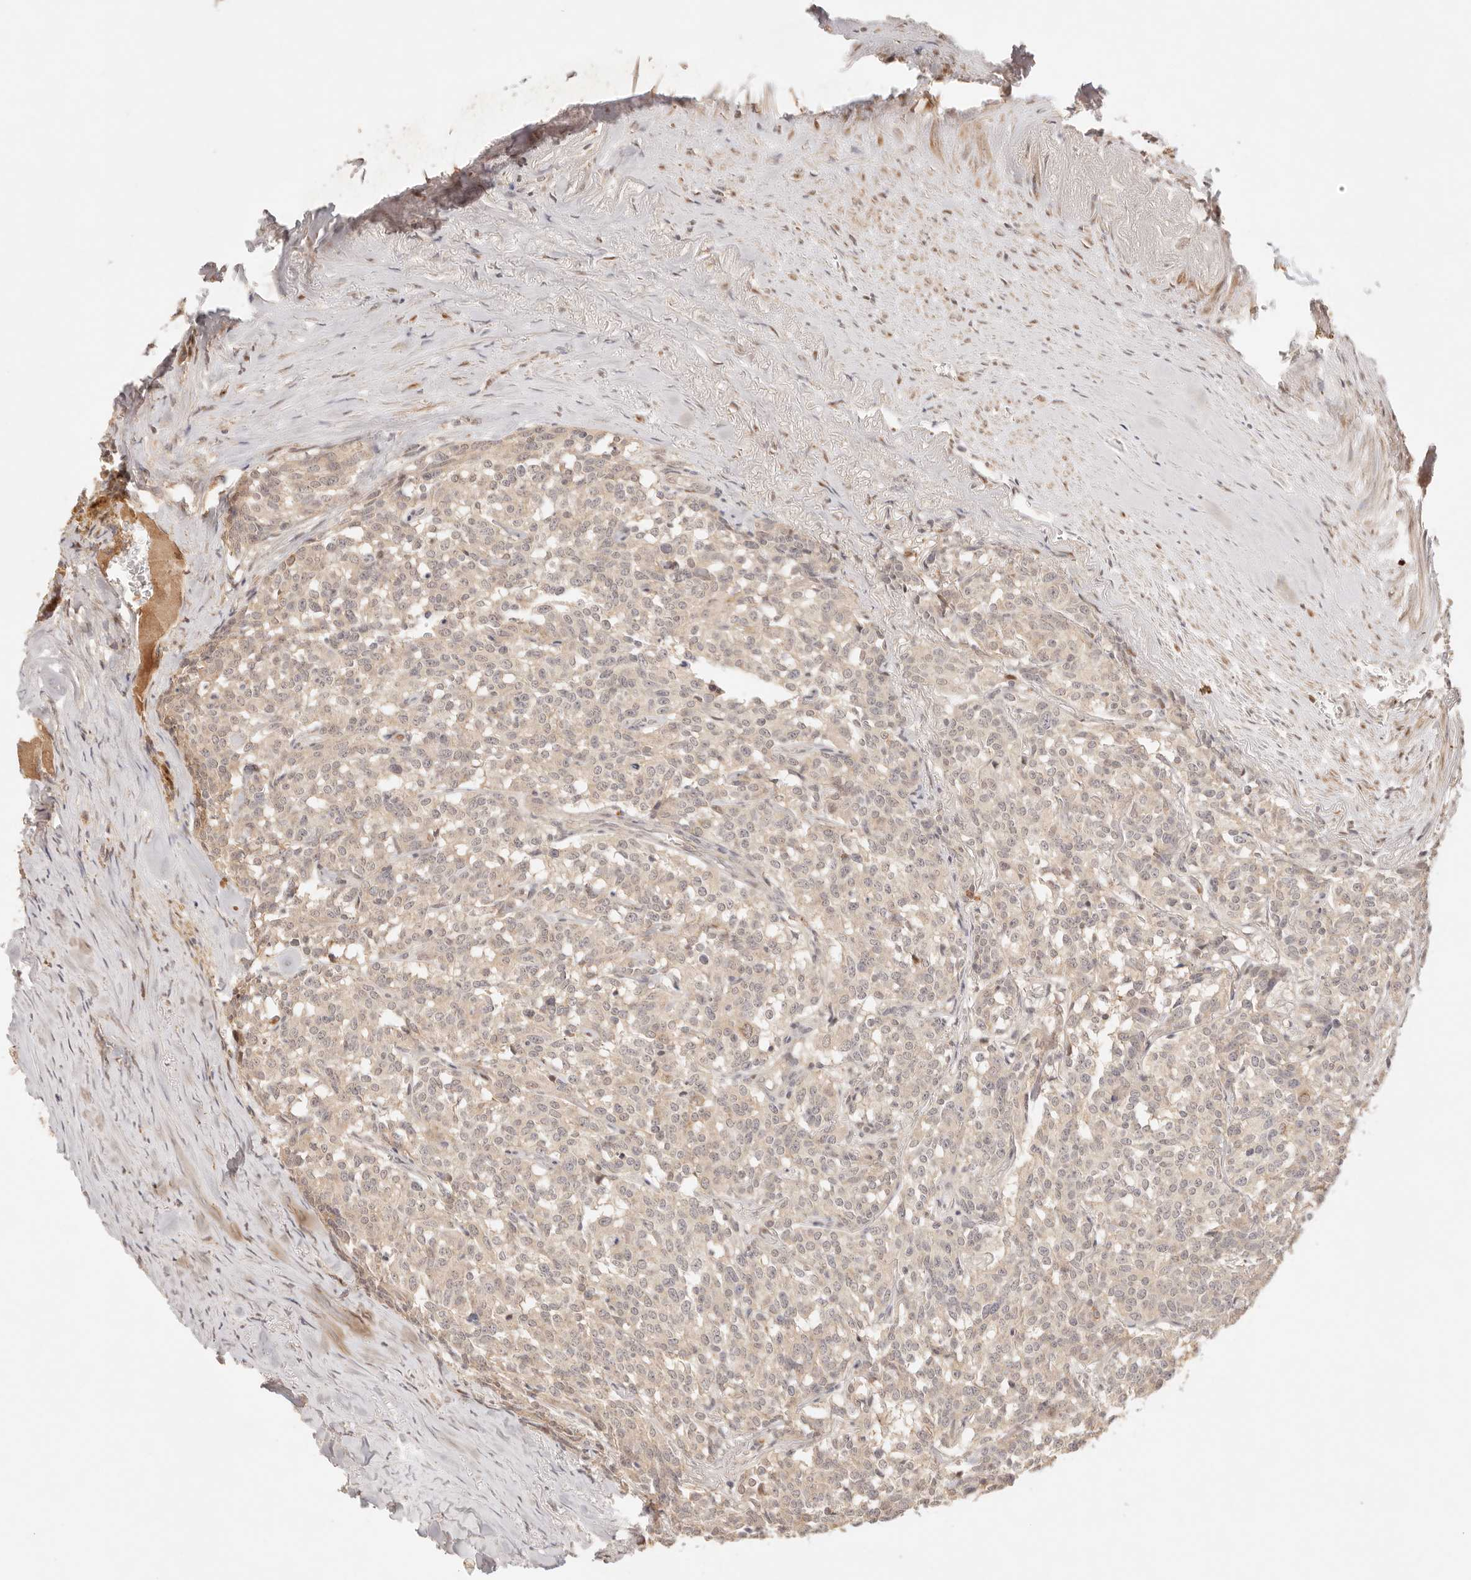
{"staining": {"intensity": "negative", "quantity": "none", "location": "none"}, "tissue": "carcinoid", "cell_type": "Tumor cells", "image_type": "cancer", "snomed": [{"axis": "morphology", "description": "Carcinoid, malignant, NOS"}, {"axis": "topography", "description": "Lung"}], "caption": "Tumor cells show no significant protein expression in malignant carcinoid.", "gene": "PHLDA3", "patient": {"sex": "female", "age": 46}}